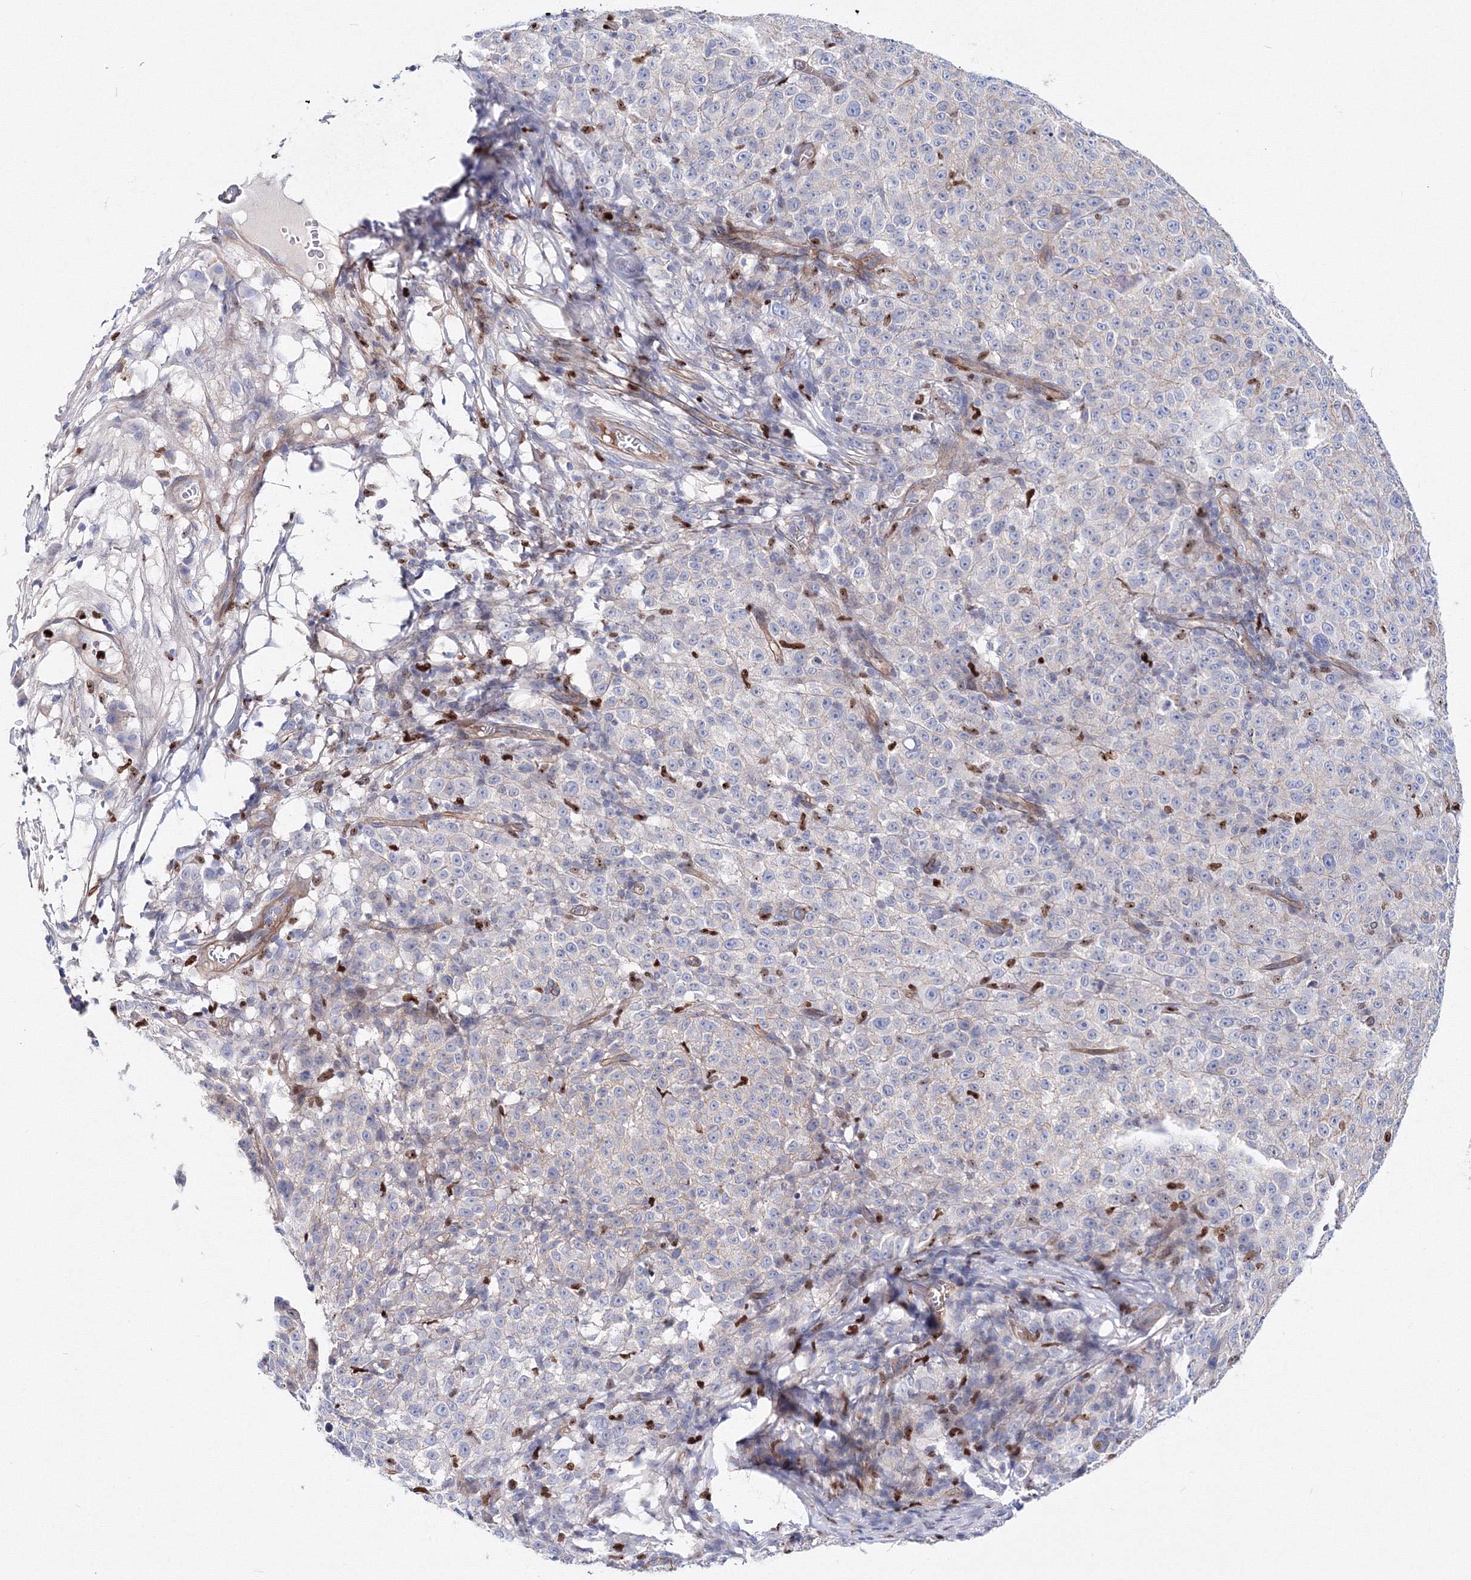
{"staining": {"intensity": "negative", "quantity": "none", "location": "none"}, "tissue": "melanoma", "cell_type": "Tumor cells", "image_type": "cancer", "snomed": [{"axis": "morphology", "description": "Malignant melanoma, NOS"}, {"axis": "topography", "description": "Skin"}], "caption": "Image shows no protein positivity in tumor cells of melanoma tissue.", "gene": "C11orf52", "patient": {"sex": "female", "age": 82}}